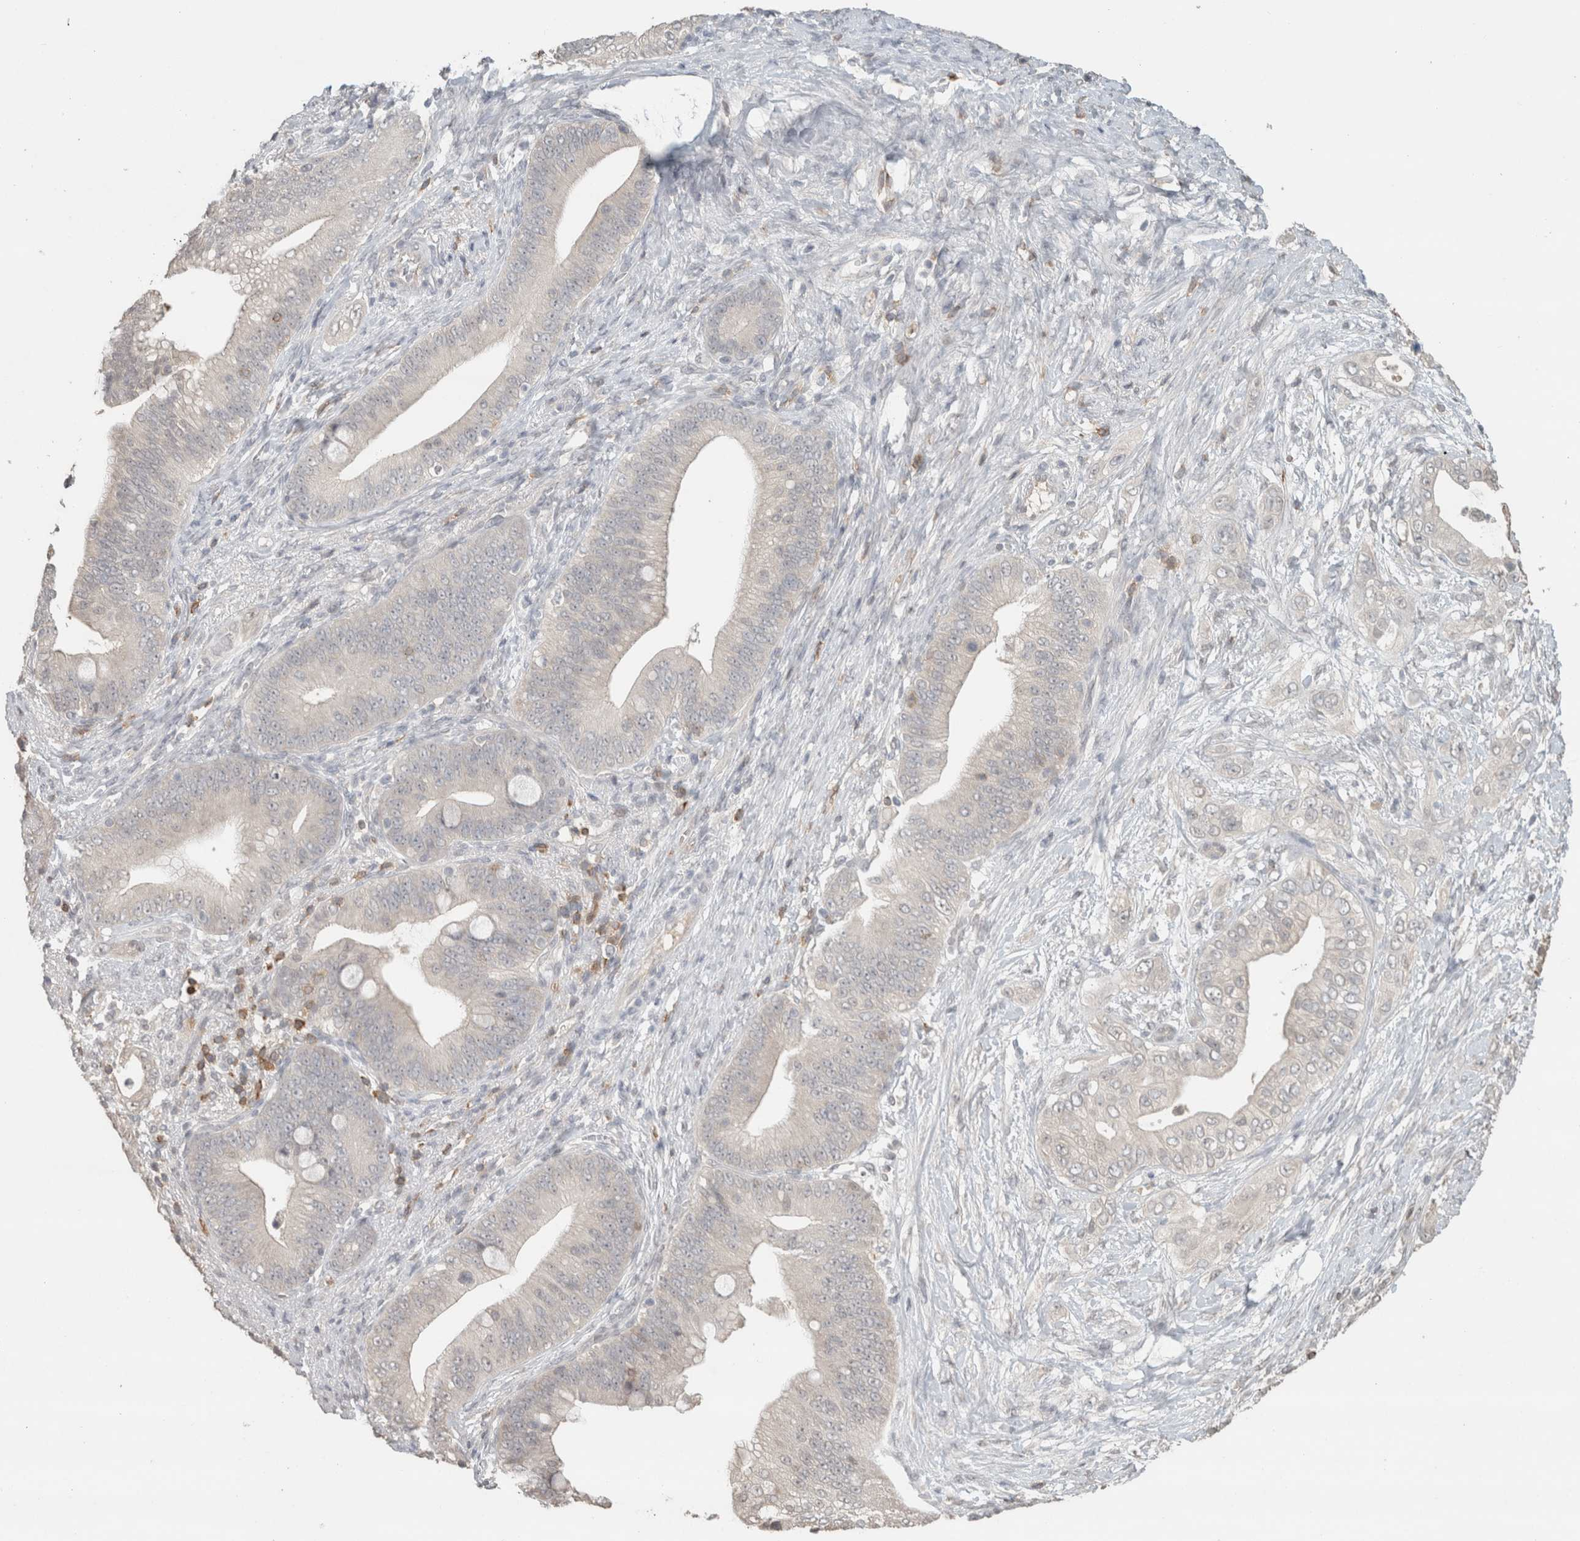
{"staining": {"intensity": "negative", "quantity": "none", "location": "none"}, "tissue": "pancreatic cancer", "cell_type": "Tumor cells", "image_type": "cancer", "snomed": [{"axis": "morphology", "description": "Adenocarcinoma, NOS"}, {"axis": "topography", "description": "Pancreas"}], "caption": "Immunohistochemistry image of neoplastic tissue: human adenocarcinoma (pancreatic) stained with DAB (3,3'-diaminobenzidine) reveals no significant protein positivity in tumor cells. (Stains: DAB (3,3'-diaminobenzidine) immunohistochemistry (IHC) with hematoxylin counter stain, Microscopy: brightfield microscopy at high magnification).", "gene": "TRAT1", "patient": {"sex": "male", "age": 53}}